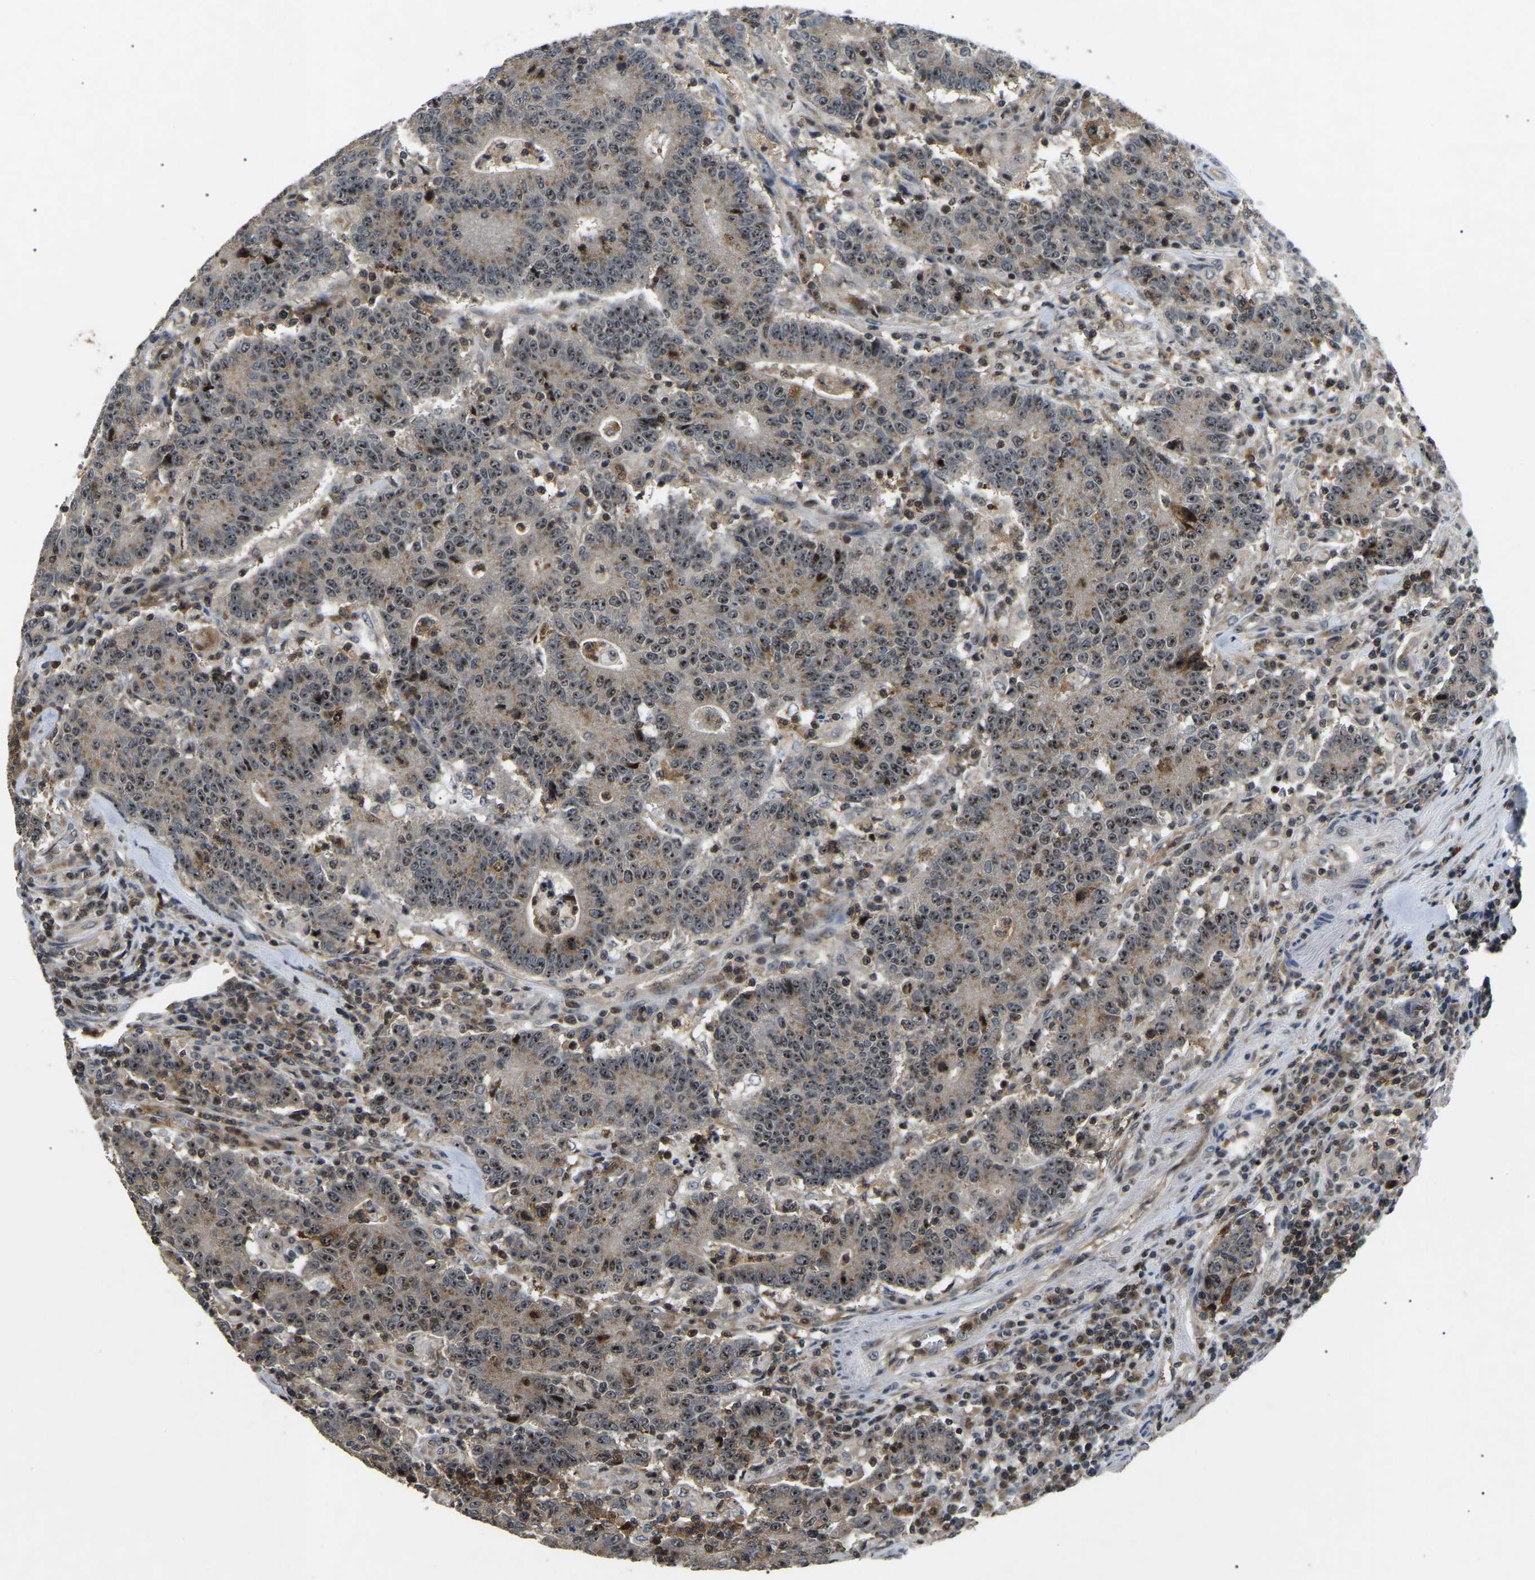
{"staining": {"intensity": "strong", "quantity": ">75%", "location": "nuclear"}, "tissue": "colorectal cancer", "cell_type": "Tumor cells", "image_type": "cancer", "snomed": [{"axis": "morphology", "description": "Normal tissue, NOS"}, {"axis": "morphology", "description": "Adenocarcinoma, NOS"}, {"axis": "topography", "description": "Colon"}], "caption": "IHC image of neoplastic tissue: colorectal cancer stained using IHC demonstrates high levels of strong protein expression localized specifically in the nuclear of tumor cells, appearing as a nuclear brown color.", "gene": "RBM28", "patient": {"sex": "female", "age": 75}}